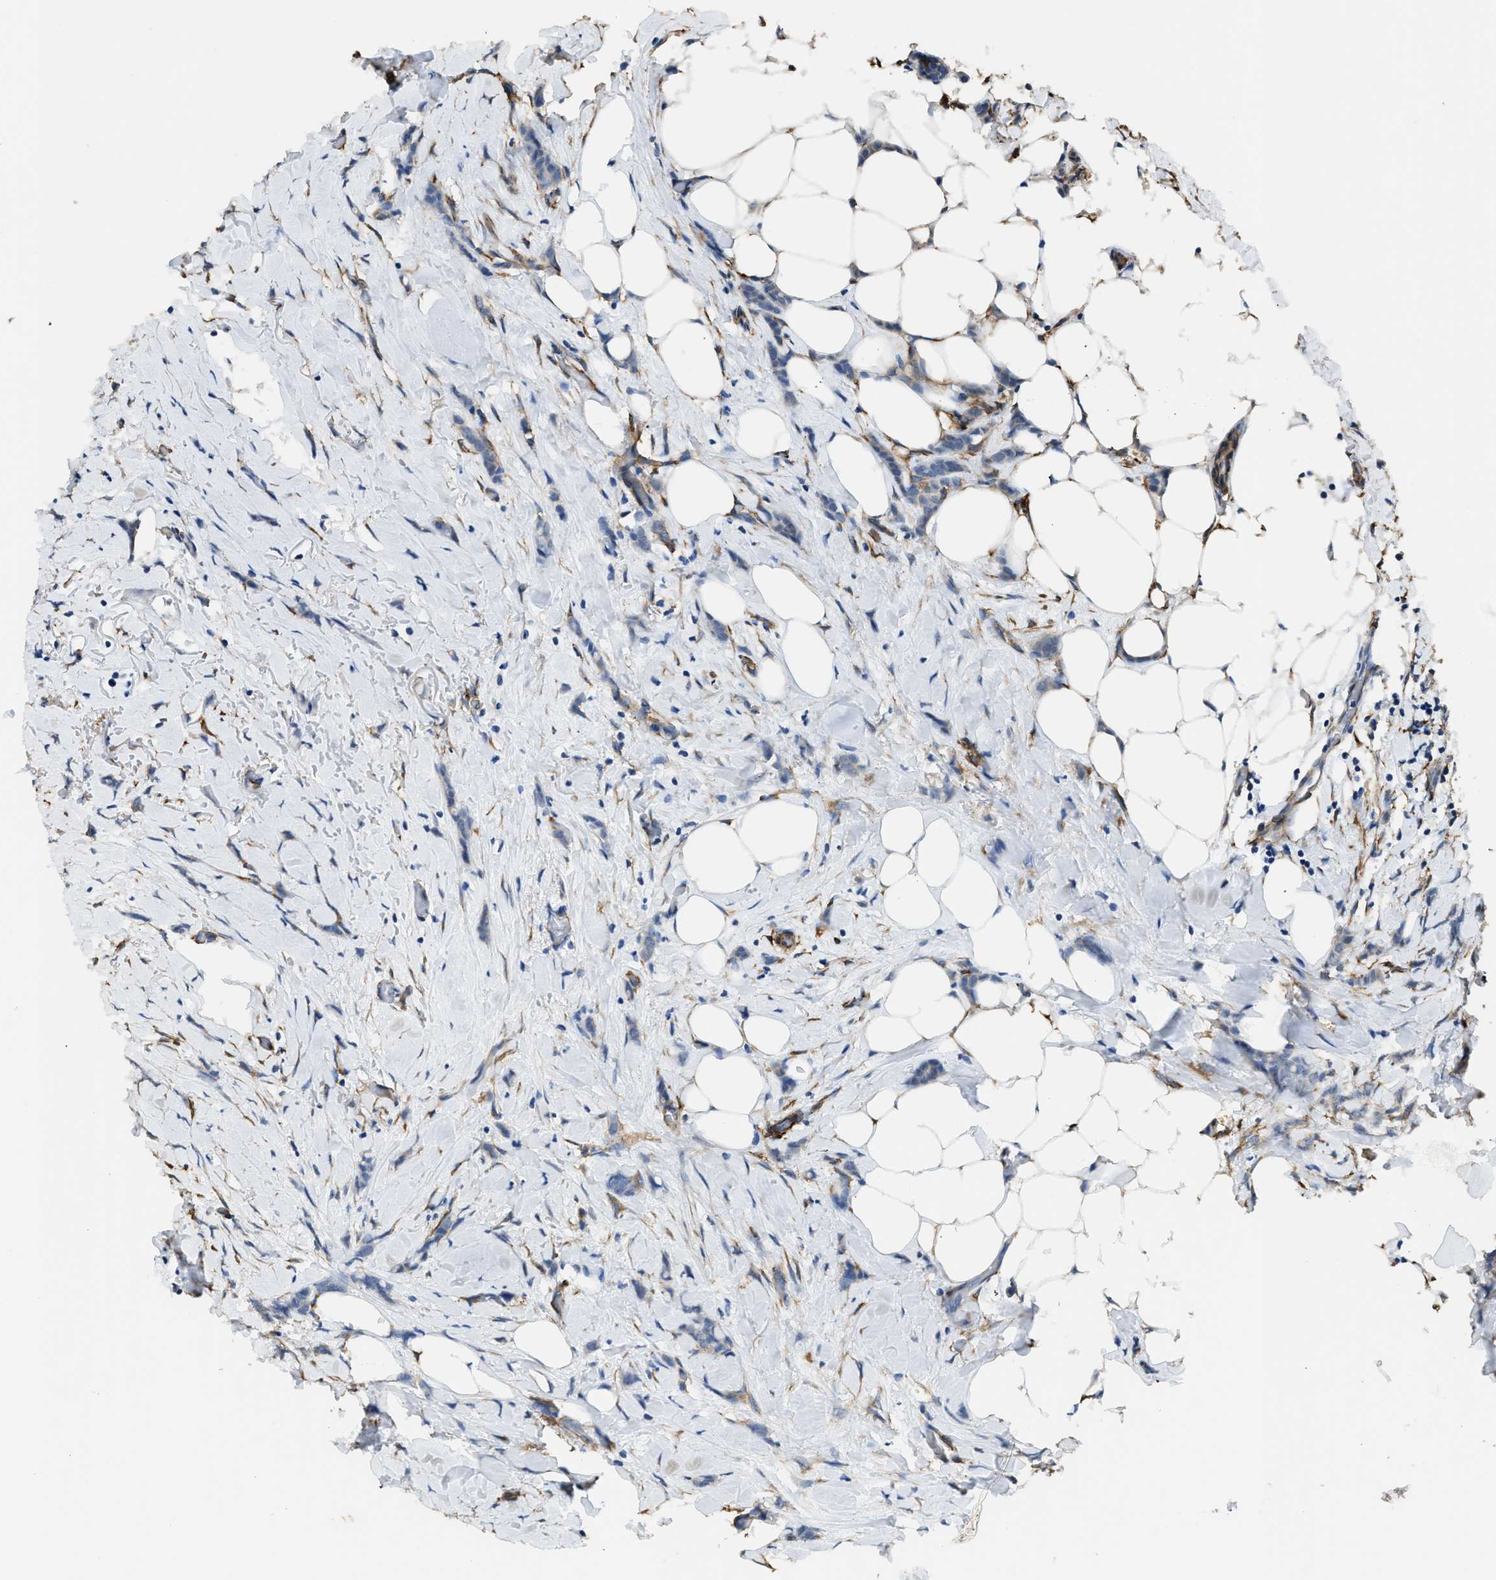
{"staining": {"intensity": "negative", "quantity": "none", "location": "none"}, "tissue": "breast cancer", "cell_type": "Tumor cells", "image_type": "cancer", "snomed": [{"axis": "morphology", "description": "Lobular carcinoma, in situ"}, {"axis": "morphology", "description": "Lobular carcinoma"}, {"axis": "topography", "description": "Breast"}], "caption": "Tumor cells are negative for brown protein staining in breast lobular carcinoma in situ. (DAB (3,3'-diaminobenzidine) immunohistochemistry (IHC) visualized using brightfield microscopy, high magnification).", "gene": "ZSWIM5", "patient": {"sex": "female", "age": 41}}